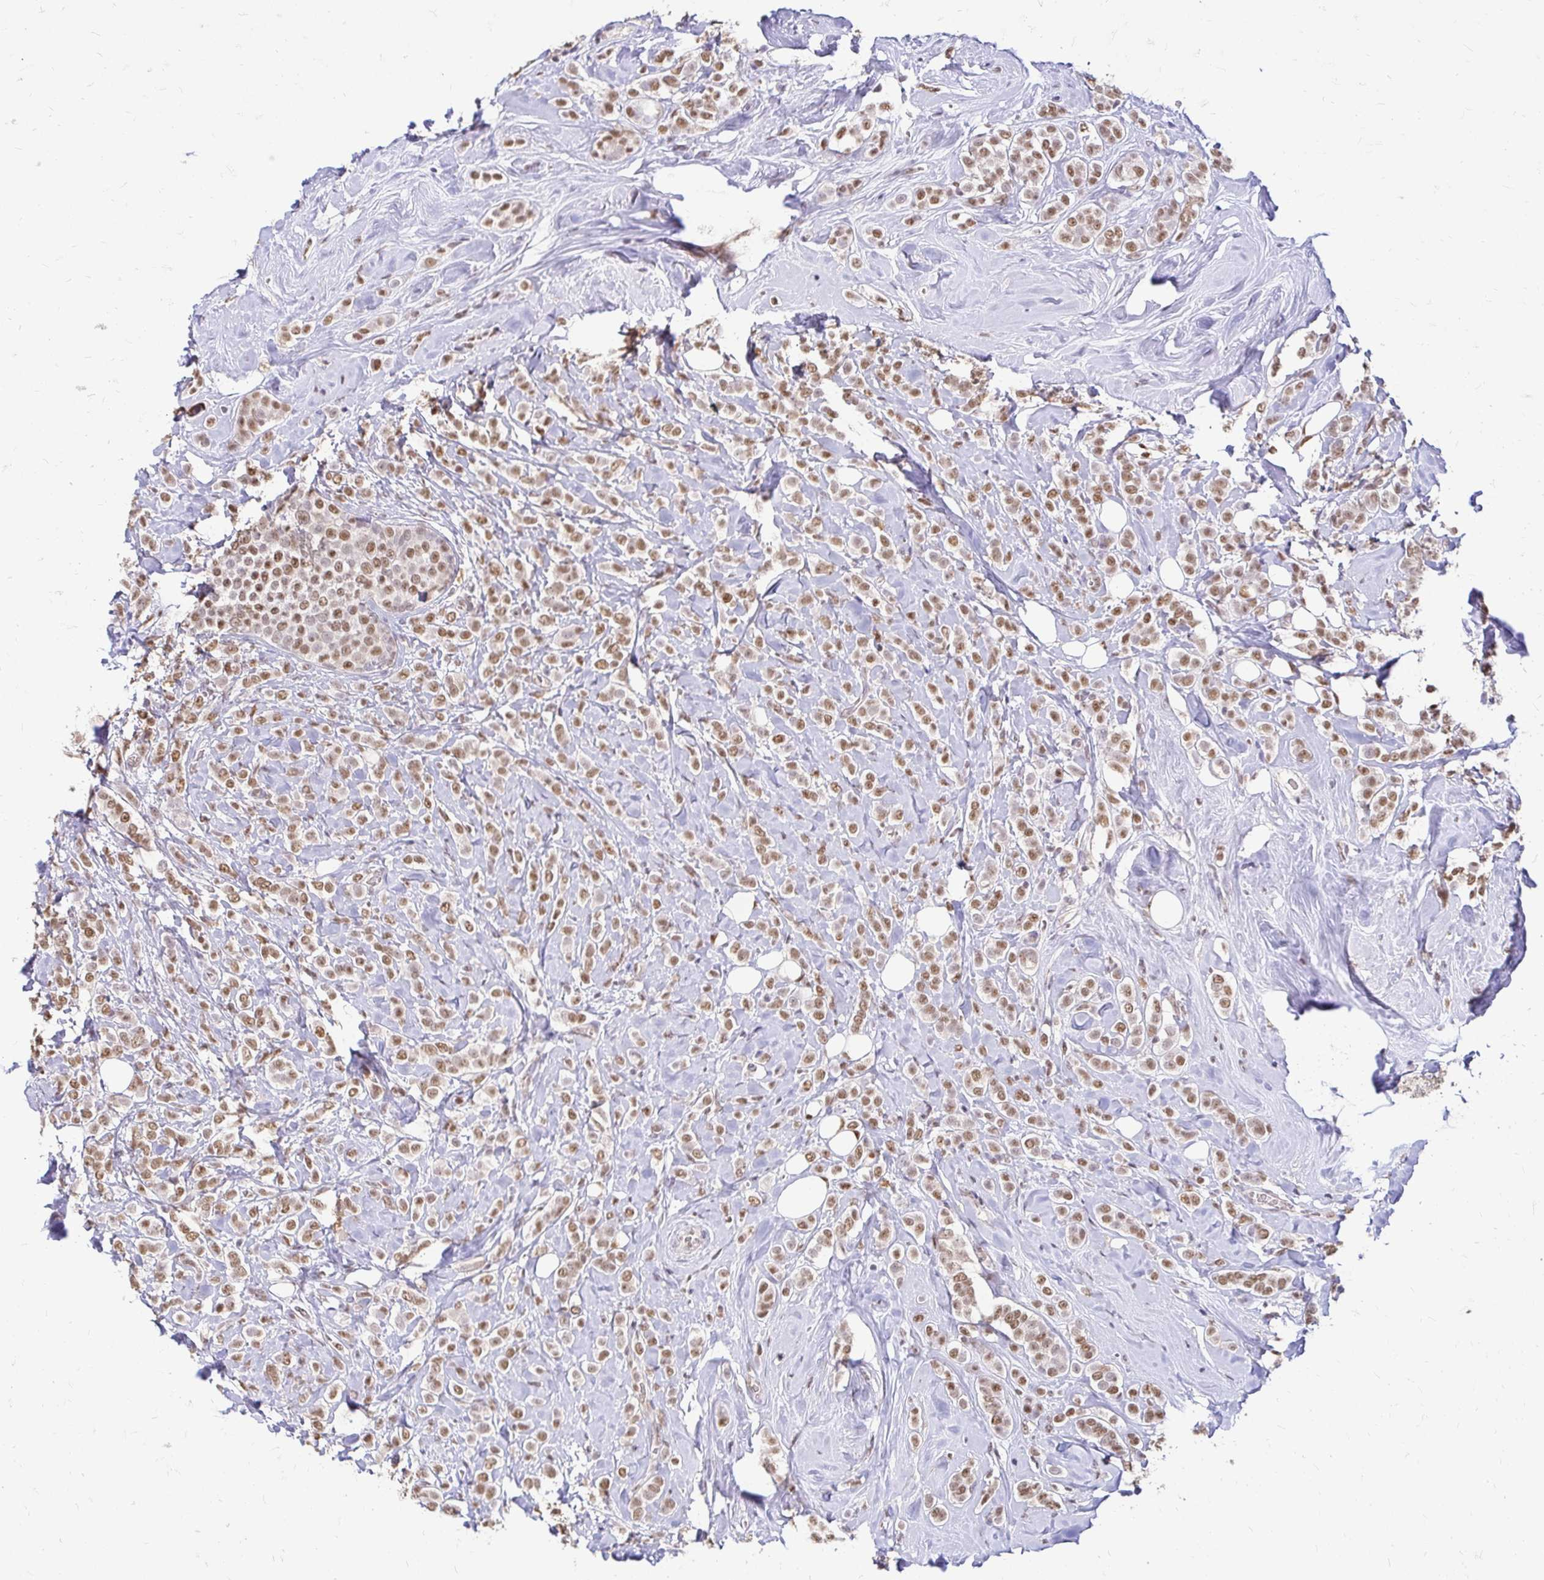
{"staining": {"intensity": "moderate", "quantity": ">75%", "location": "nuclear"}, "tissue": "breast cancer", "cell_type": "Tumor cells", "image_type": "cancer", "snomed": [{"axis": "morphology", "description": "Lobular carcinoma"}, {"axis": "topography", "description": "Breast"}], "caption": "Protein expression analysis of breast cancer (lobular carcinoma) exhibits moderate nuclear staining in about >75% of tumor cells. (Brightfield microscopy of DAB IHC at high magnification).", "gene": "RIMS4", "patient": {"sex": "female", "age": 49}}